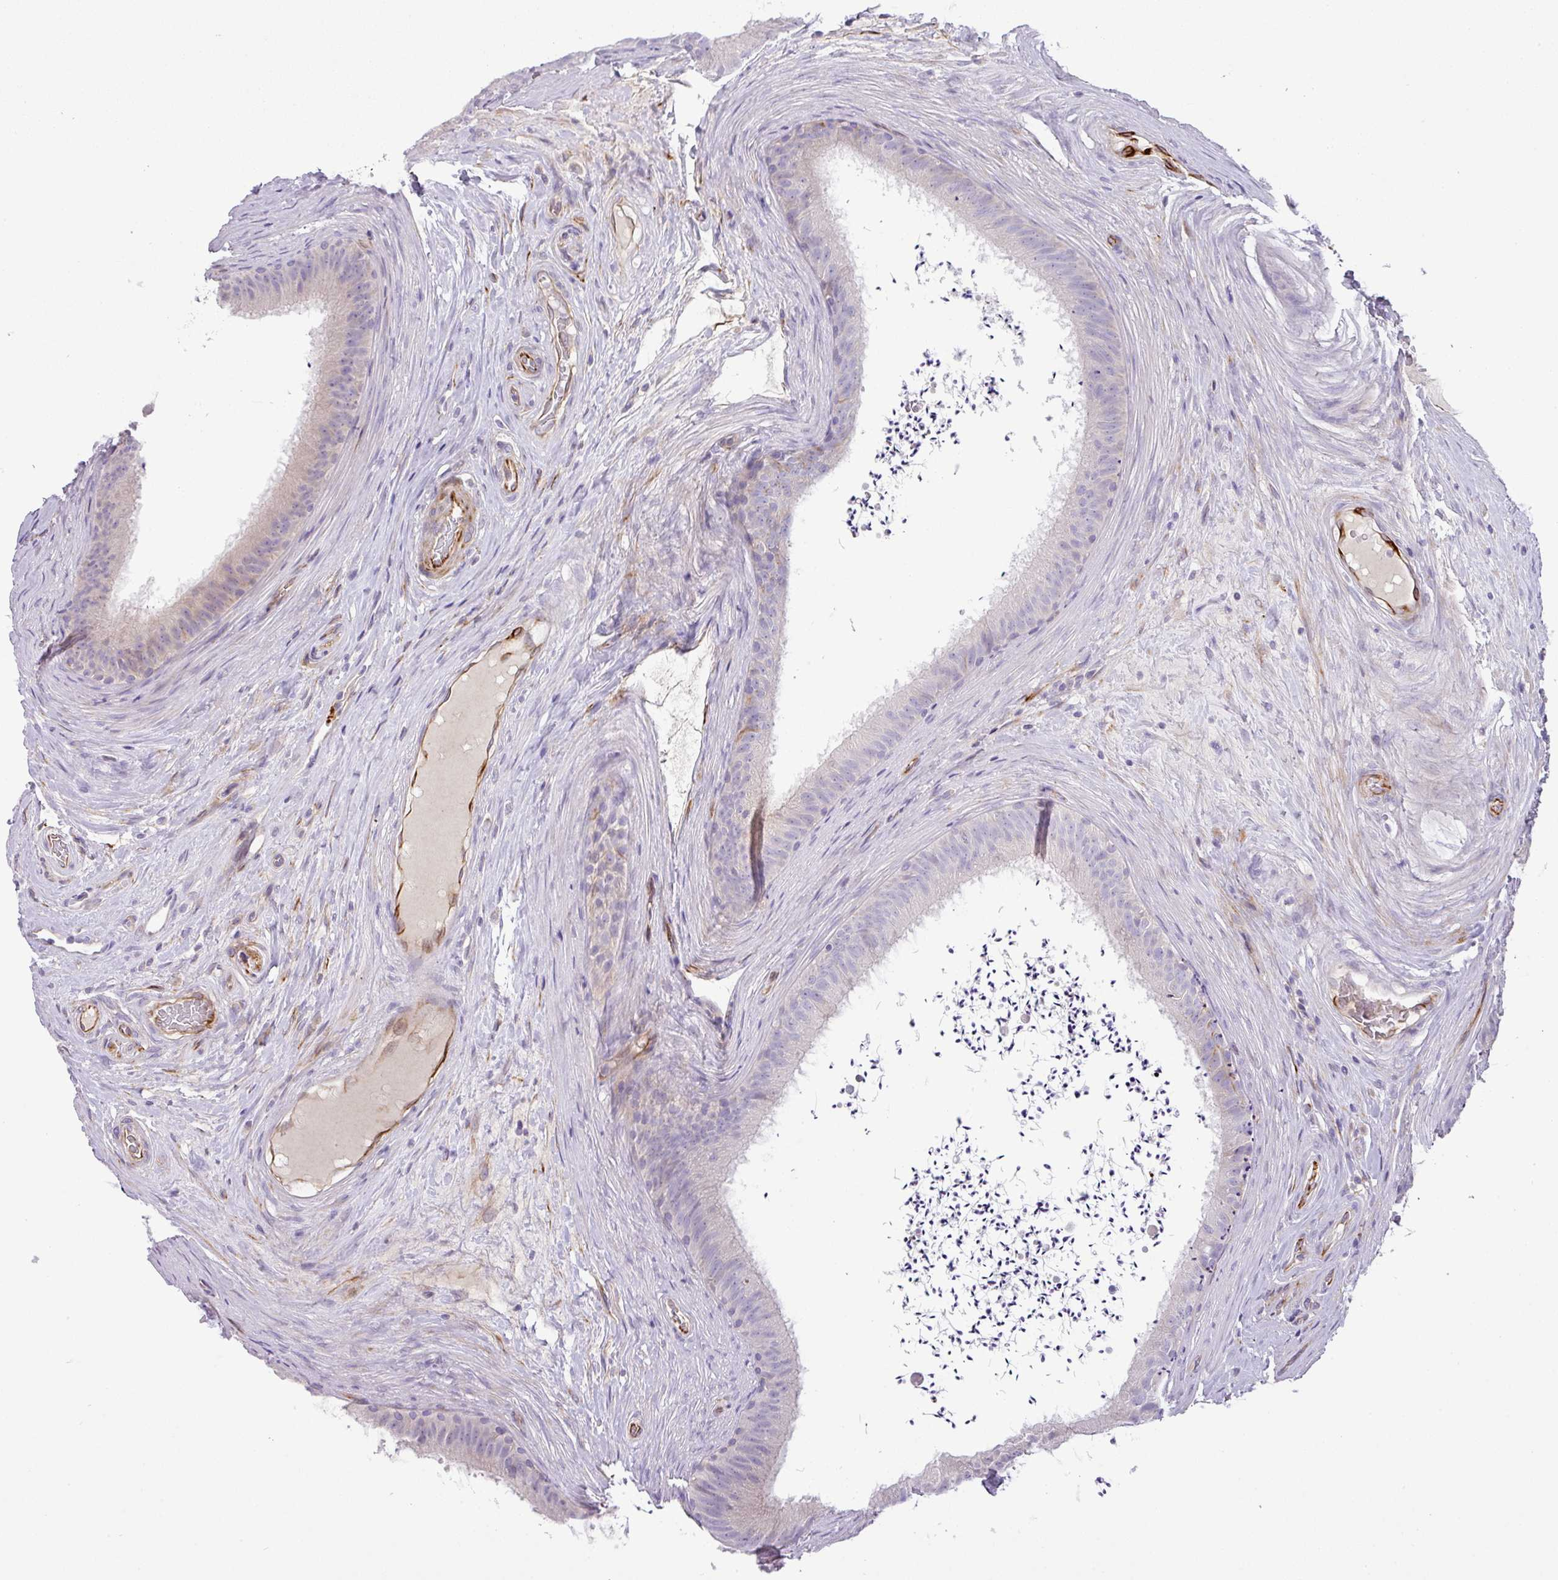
{"staining": {"intensity": "negative", "quantity": "none", "location": "none"}, "tissue": "epididymis", "cell_type": "Glandular cells", "image_type": "normal", "snomed": [{"axis": "morphology", "description": "Normal tissue, NOS"}, {"axis": "topography", "description": "Testis"}, {"axis": "topography", "description": "Epididymis"}], "caption": "Image shows no protein staining in glandular cells of benign epididymis.", "gene": "ENSG00000273748", "patient": {"sex": "male", "age": 41}}